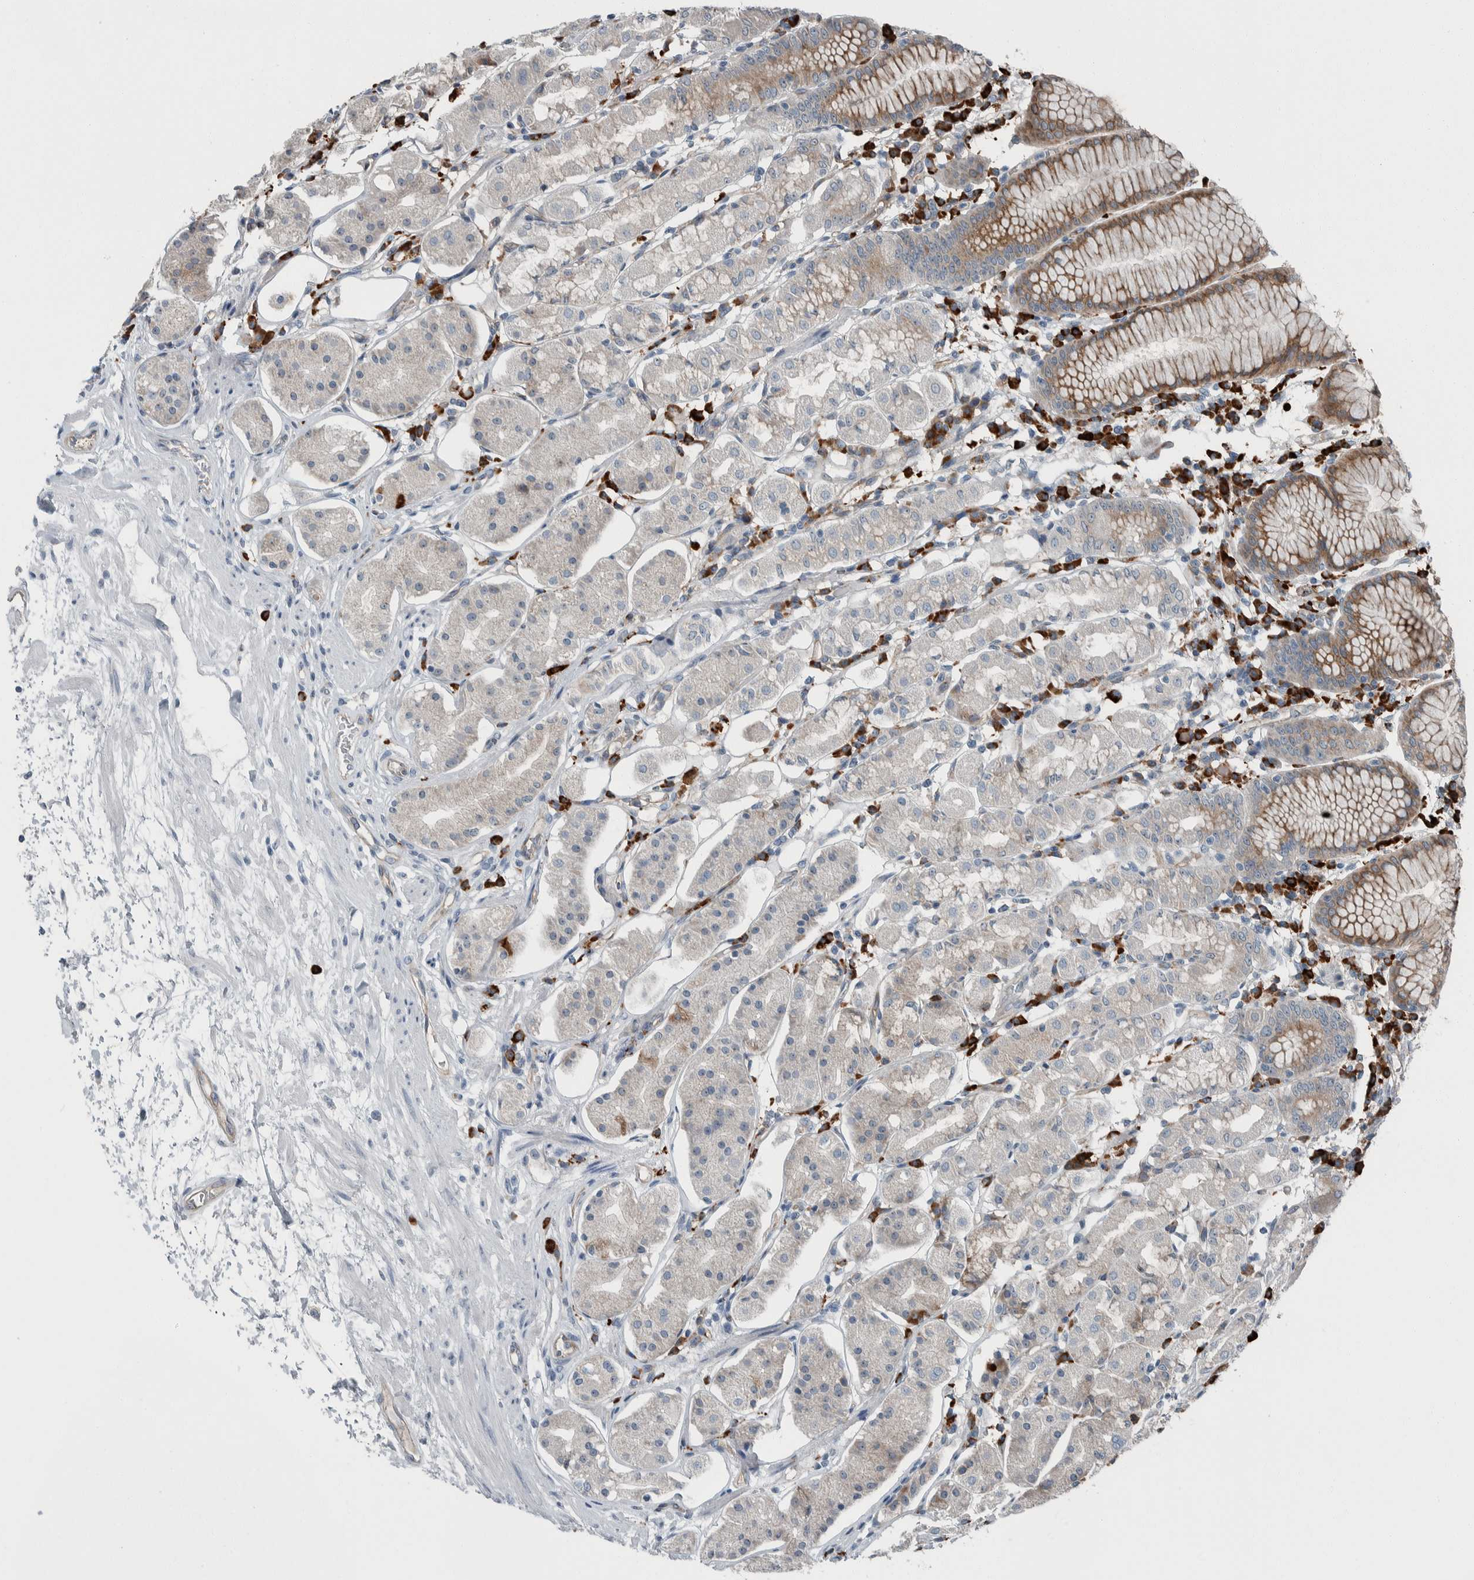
{"staining": {"intensity": "moderate", "quantity": "<25%", "location": "cytoplasmic/membranous"}, "tissue": "stomach", "cell_type": "Glandular cells", "image_type": "normal", "snomed": [{"axis": "morphology", "description": "Normal tissue, NOS"}, {"axis": "topography", "description": "Stomach"}, {"axis": "topography", "description": "Stomach, lower"}], "caption": "Protein analysis of unremarkable stomach exhibits moderate cytoplasmic/membranous expression in about <25% of glandular cells. (Stains: DAB (3,3'-diaminobenzidine) in brown, nuclei in blue, Microscopy: brightfield microscopy at high magnification).", "gene": "USP25", "patient": {"sex": "female", "age": 56}}